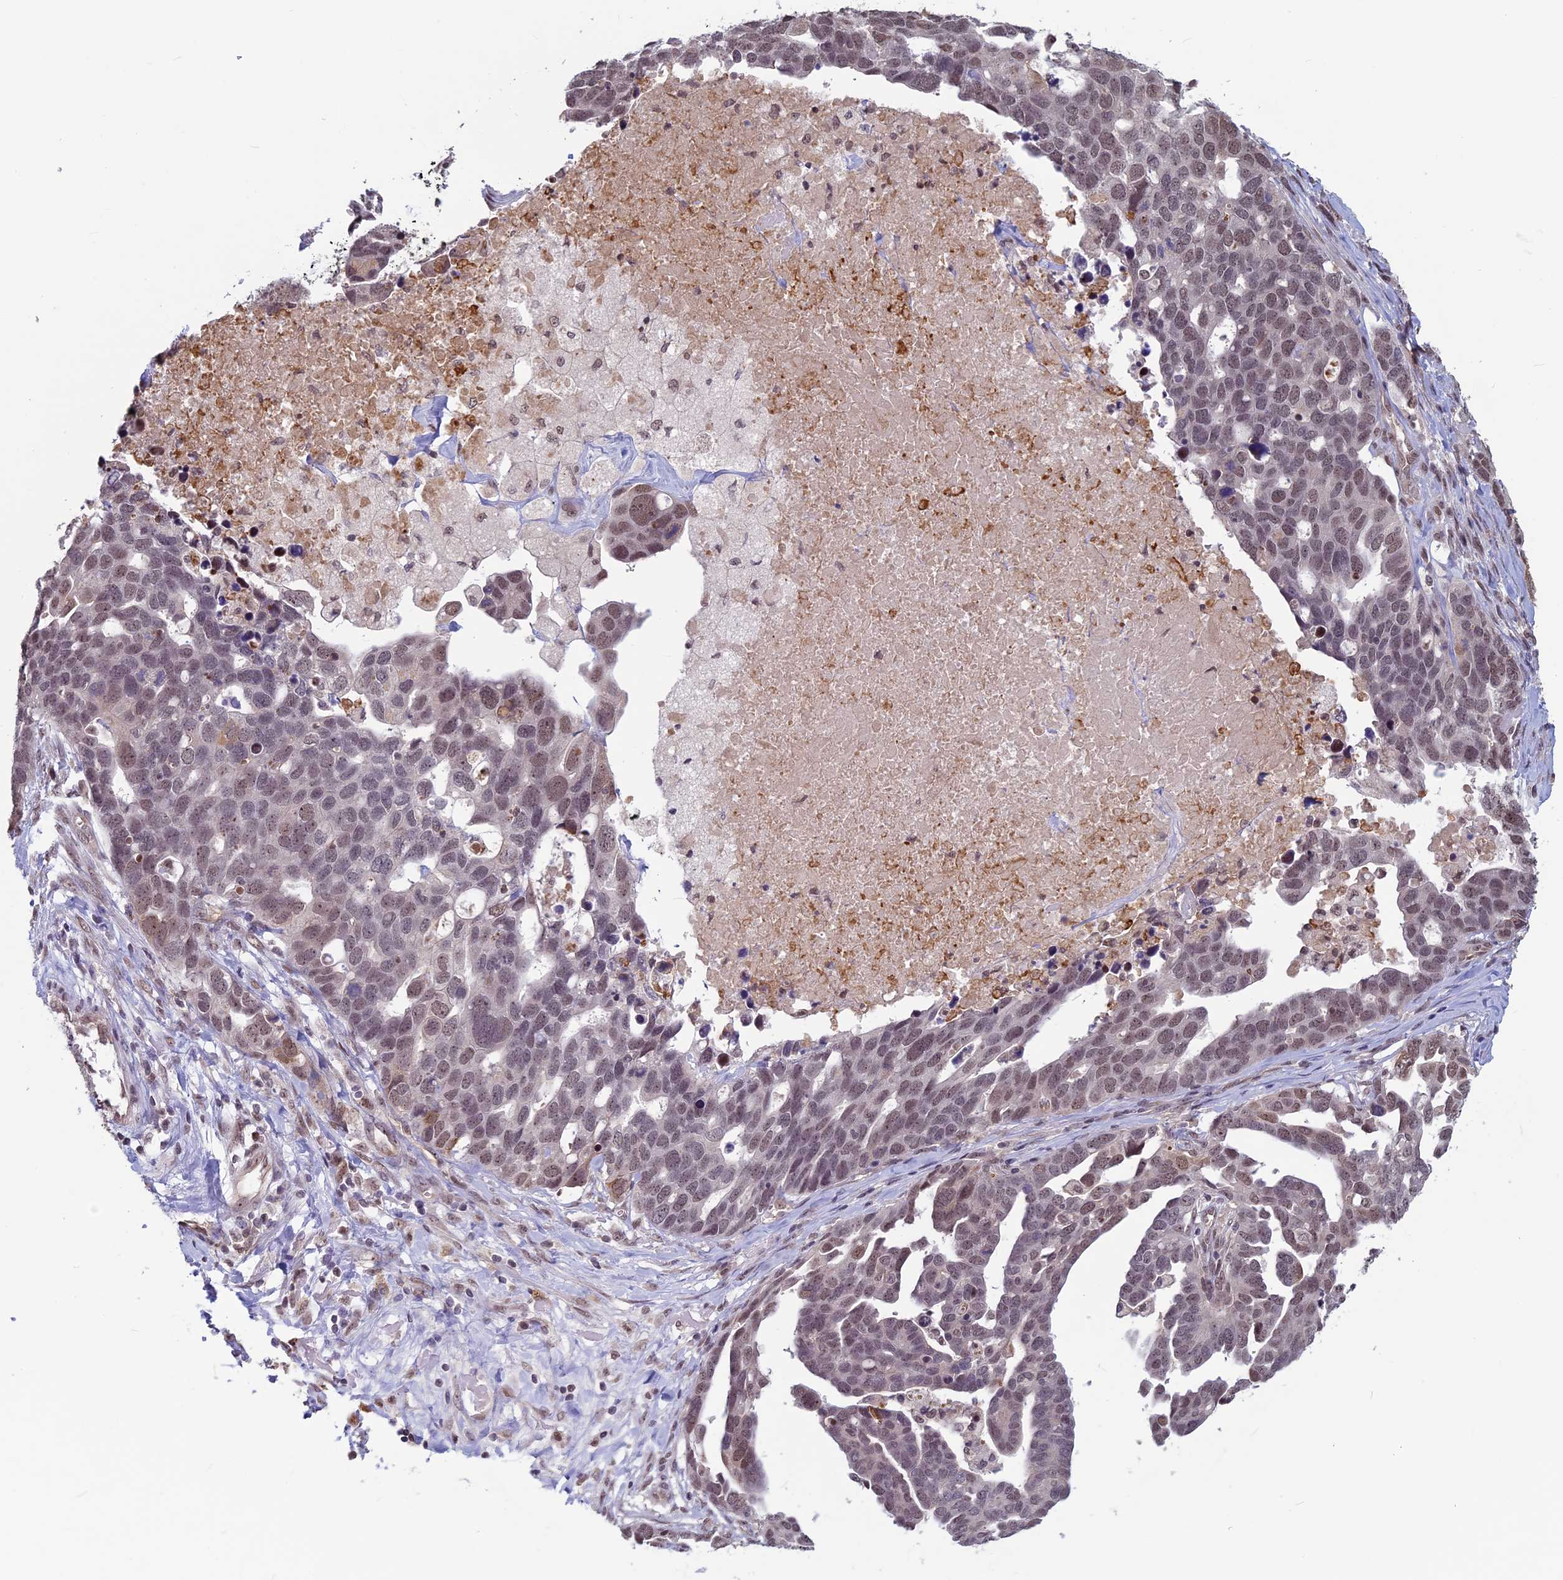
{"staining": {"intensity": "weak", "quantity": ">75%", "location": "nuclear"}, "tissue": "ovarian cancer", "cell_type": "Tumor cells", "image_type": "cancer", "snomed": [{"axis": "morphology", "description": "Cystadenocarcinoma, serous, NOS"}, {"axis": "topography", "description": "Ovary"}], "caption": "Serous cystadenocarcinoma (ovarian) stained for a protein exhibits weak nuclear positivity in tumor cells.", "gene": "SPIRE1", "patient": {"sex": "female", "age": 54}}